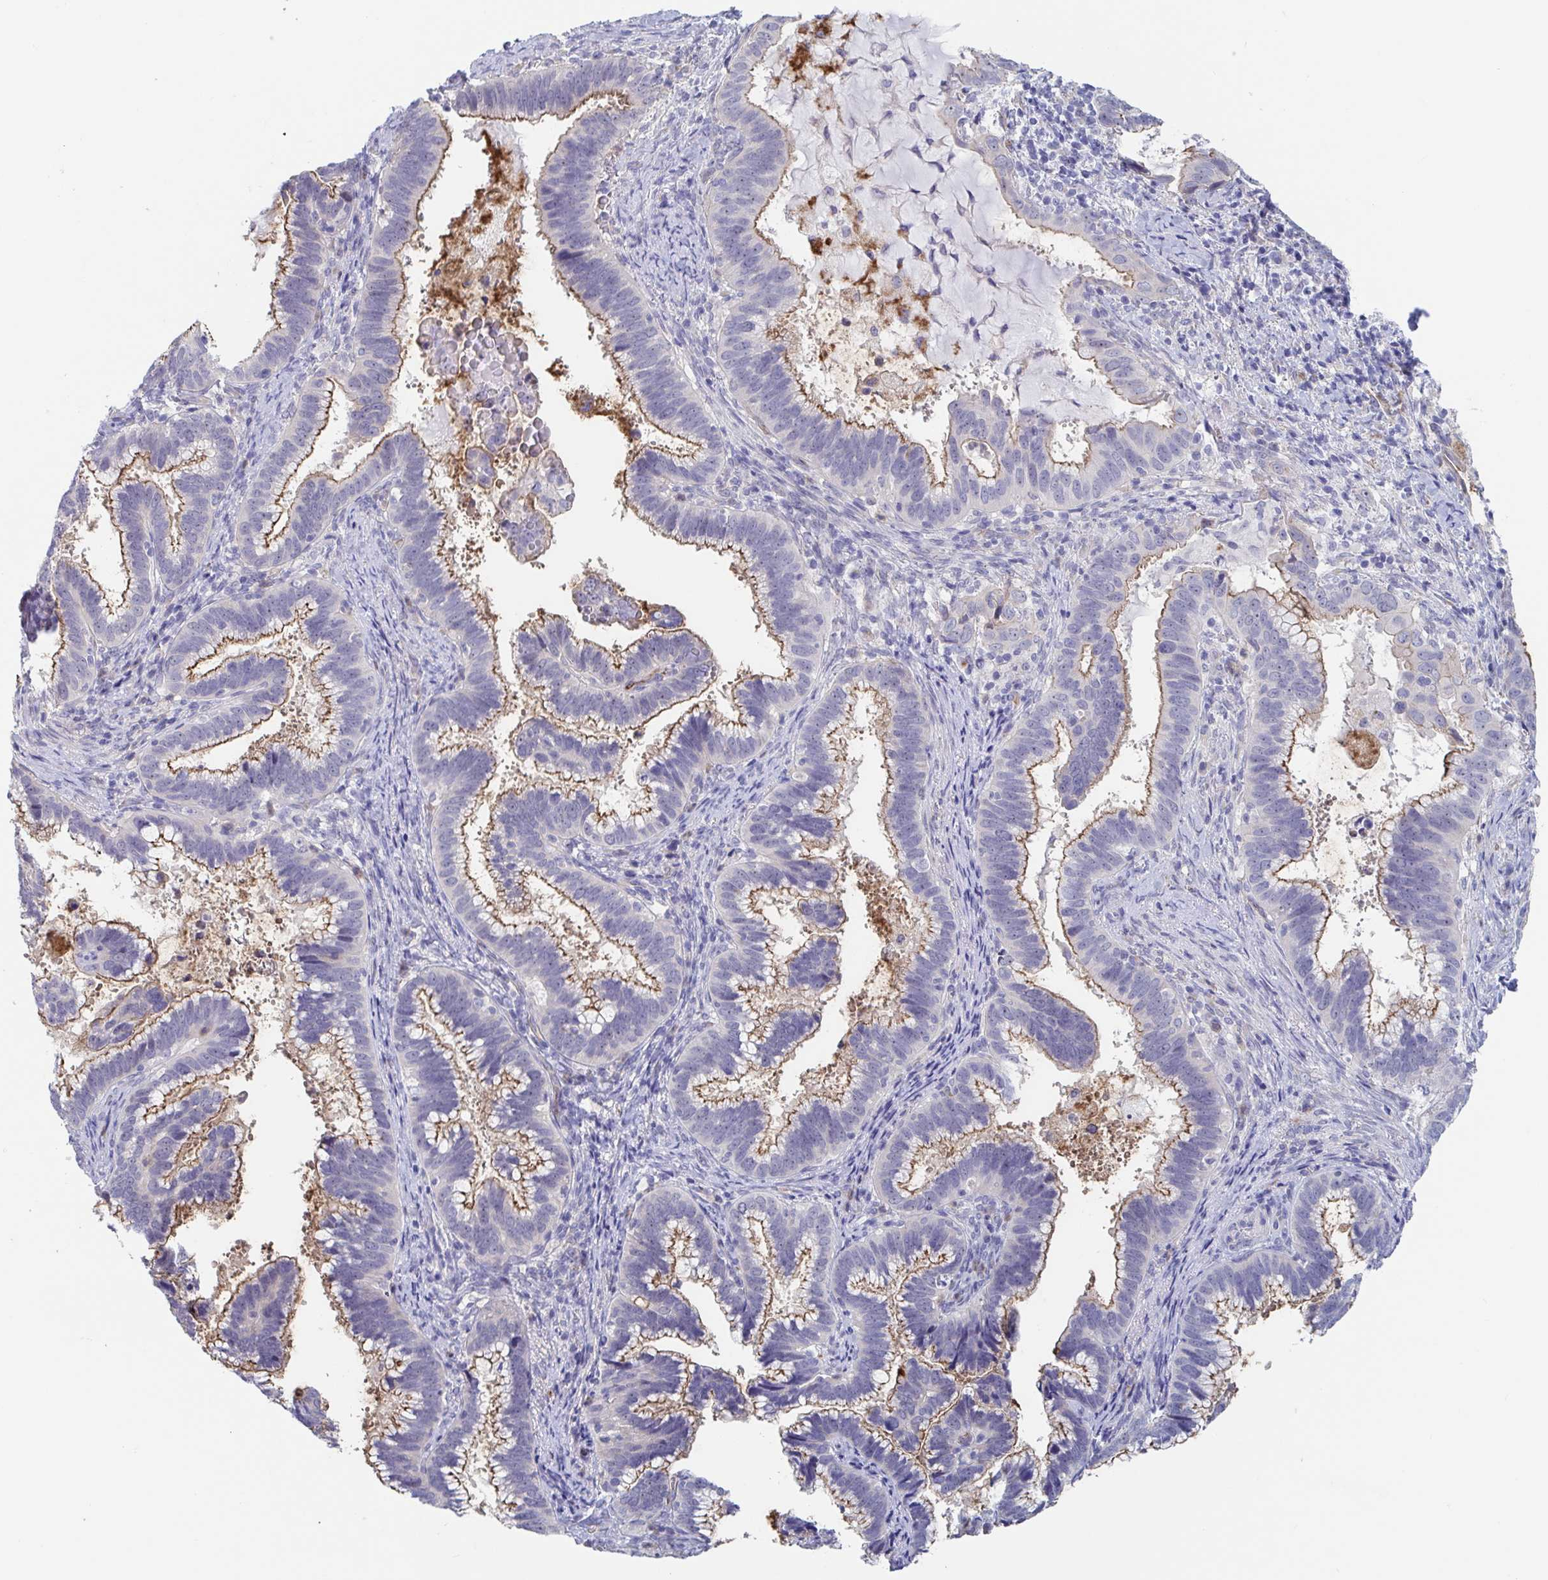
{"staining": {"intensity": "moderate", "quantity": ">75%", "location": "cytoplasmic/membranous"}, "tissue": "cervical cancer", "cell_type": "Tumor cells", "image_type": "cancer", "snomed": [{"axis": "morphology", "description": "Adenocarcinoma, NOS"}, {"axis": "topography", "description": "Cervix"}], "caption": "The histopathology image demonstrates immunohistochemical staining of cervical adenocarcinoma. There is moderate cytoplasmic/membranous positivity is identified in about >75% of tumor cells.", "gene": "ST14", "patient": {"sex": "female", "age": 56}}